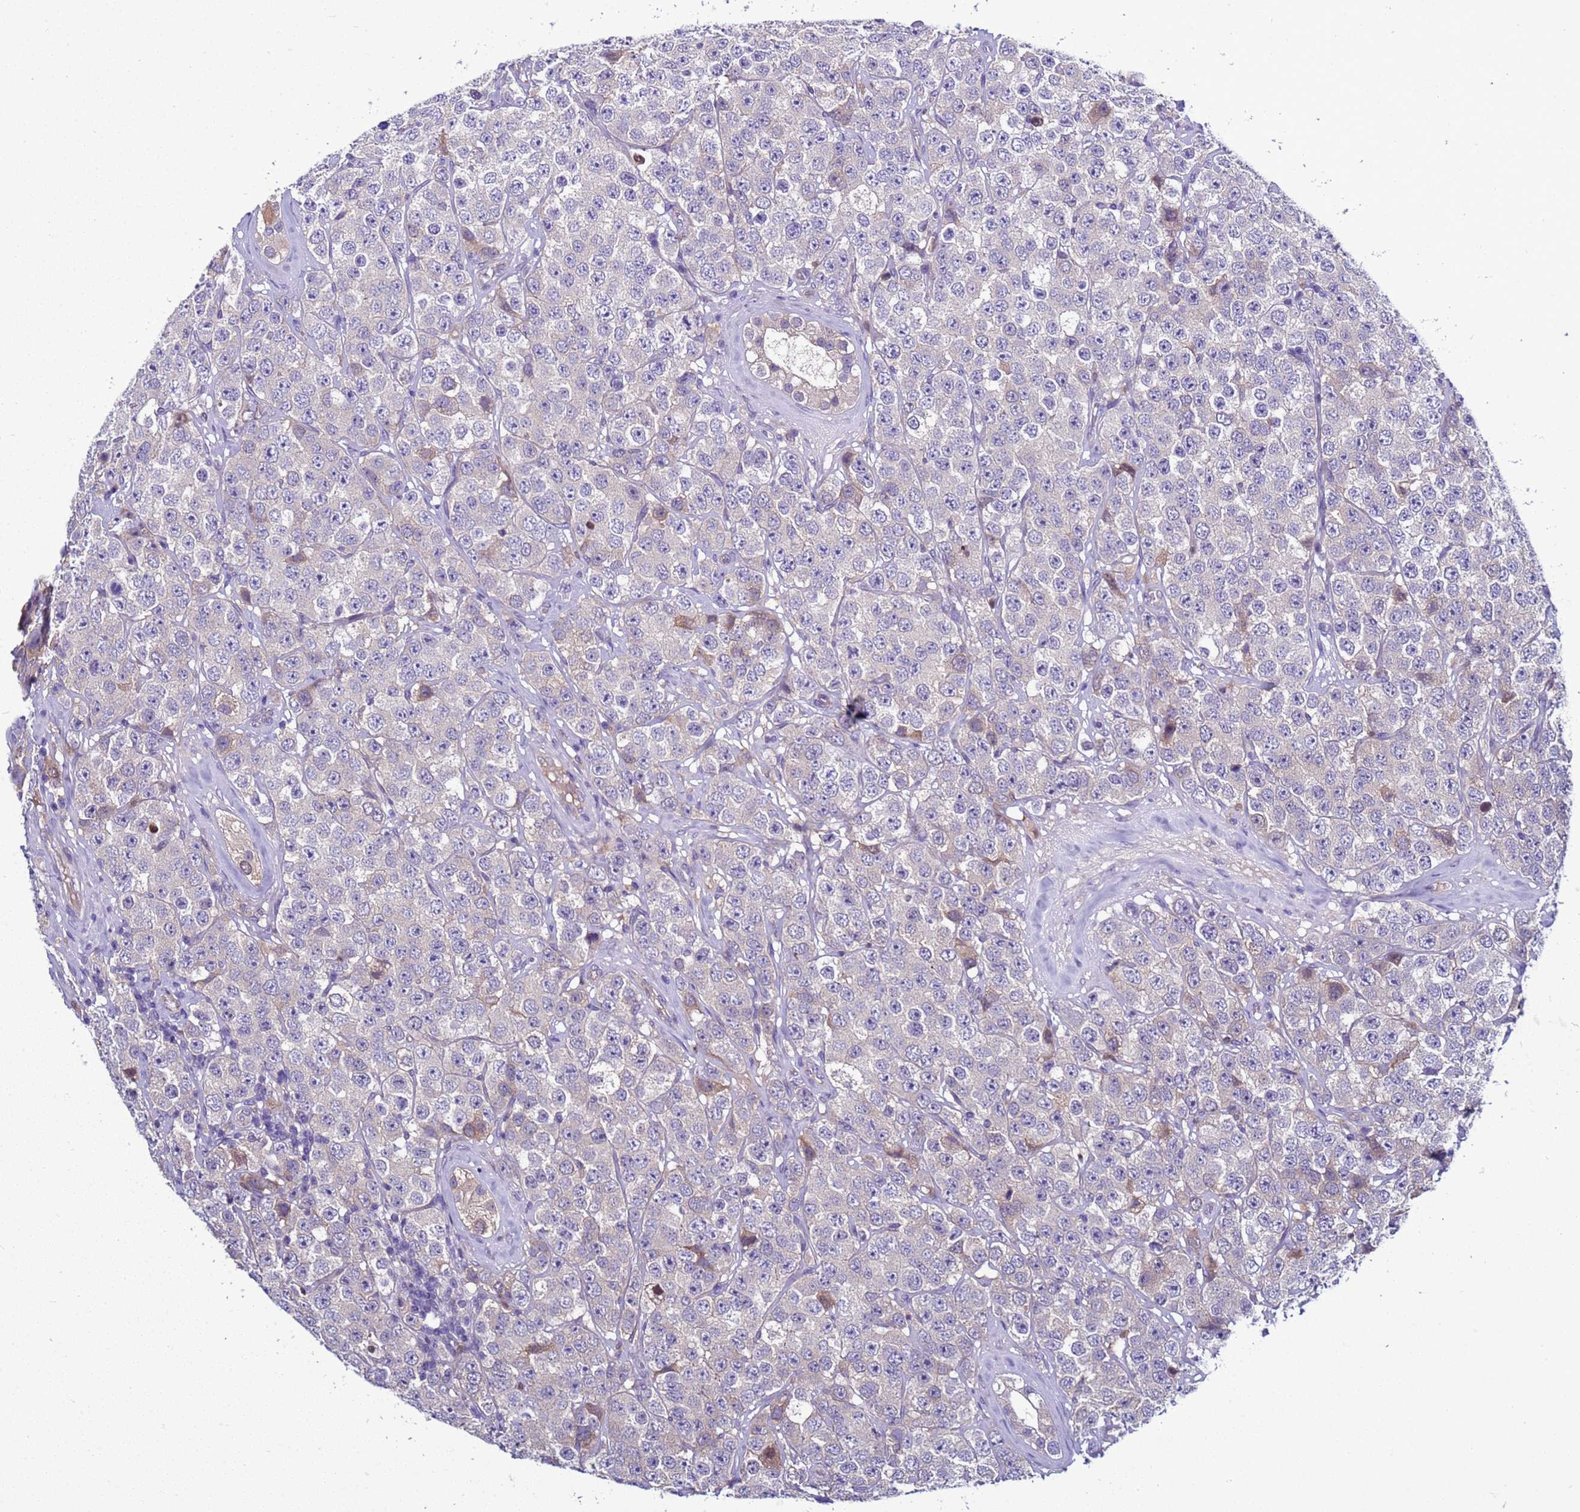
{"staining": {"intensity": "negative", "quantity": "none", "location": "none"}, "tissue": "testis cancer", "cell_type": "Tumor cells", "image_type": "cancer", "snomed": [{"axis": "morphology", "description": "Seminoma, NOS"}, {"axis": "topography", "description": "Testis"}], "caption": "Testis cancer stained for a protein using IHC shows no expression tumor cells.", "gene": "NAT2", "patient": {"sex": "male", "age": 28}}